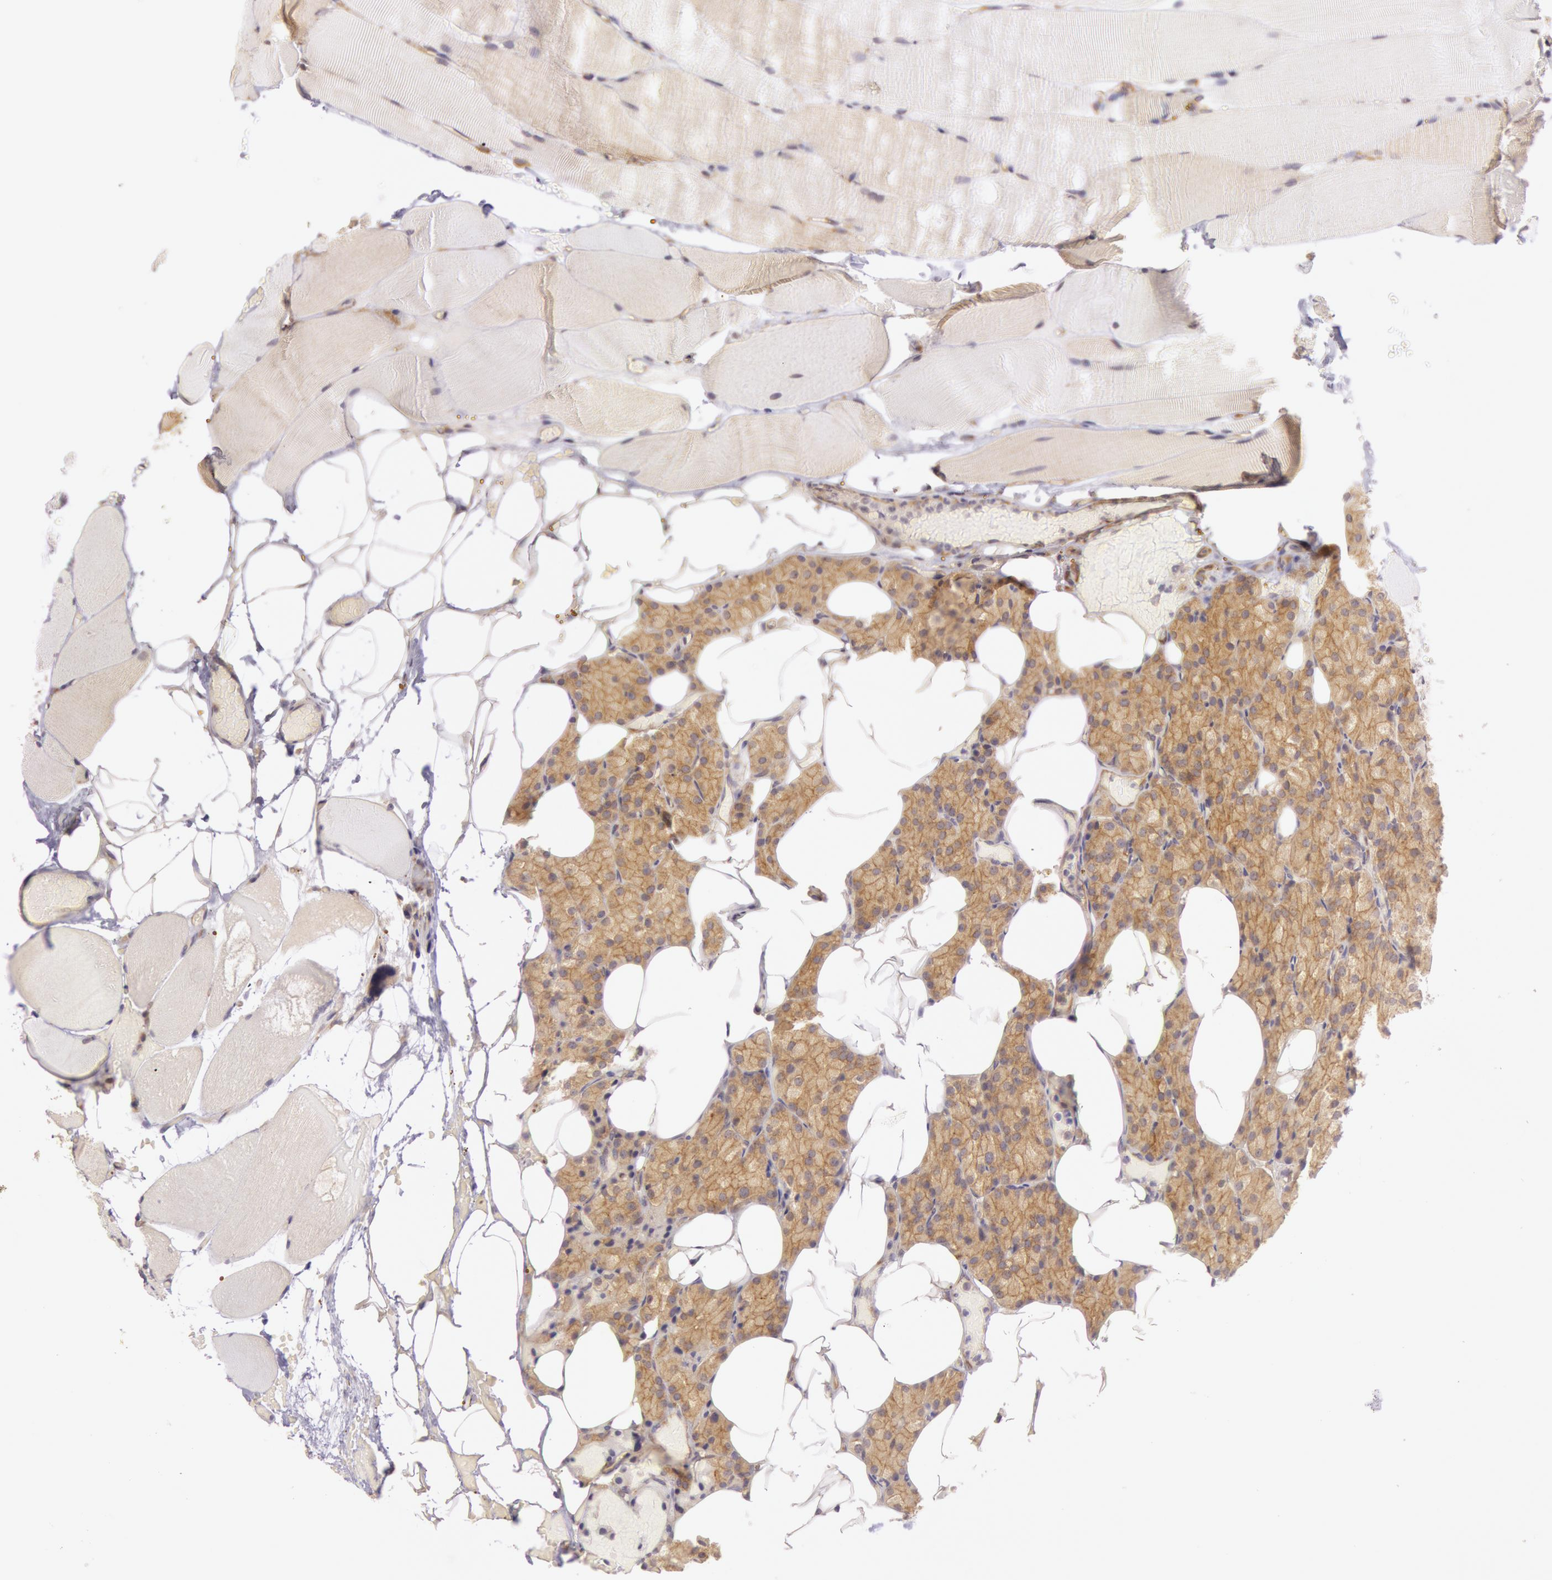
{"staining": {"intensity": "moderate", "quantity": ">75%", "location": "cytoplasmic/membranous"}, "tissue": "parathyroid gland", "cell_type": "Glandular cells", "image_type": "normal", "snomed": [{"axis": "morphology", "description": "Normal tissue, NOS"}, {"axis": "topography", "description": "Skeletal muscle"}, {"axis": "topography", "description": "Parathyroid gland"}], "caption": "An immunohistochemistry (IHC) micrograph of unremarkable tissue is shown. Protein staining in brown highlights moderate cytoplasmic/membranous positivity in parathyroid gland within glandular cells.", "gene": "CHUK", "patient": {"sex": "female", "age": 37}}